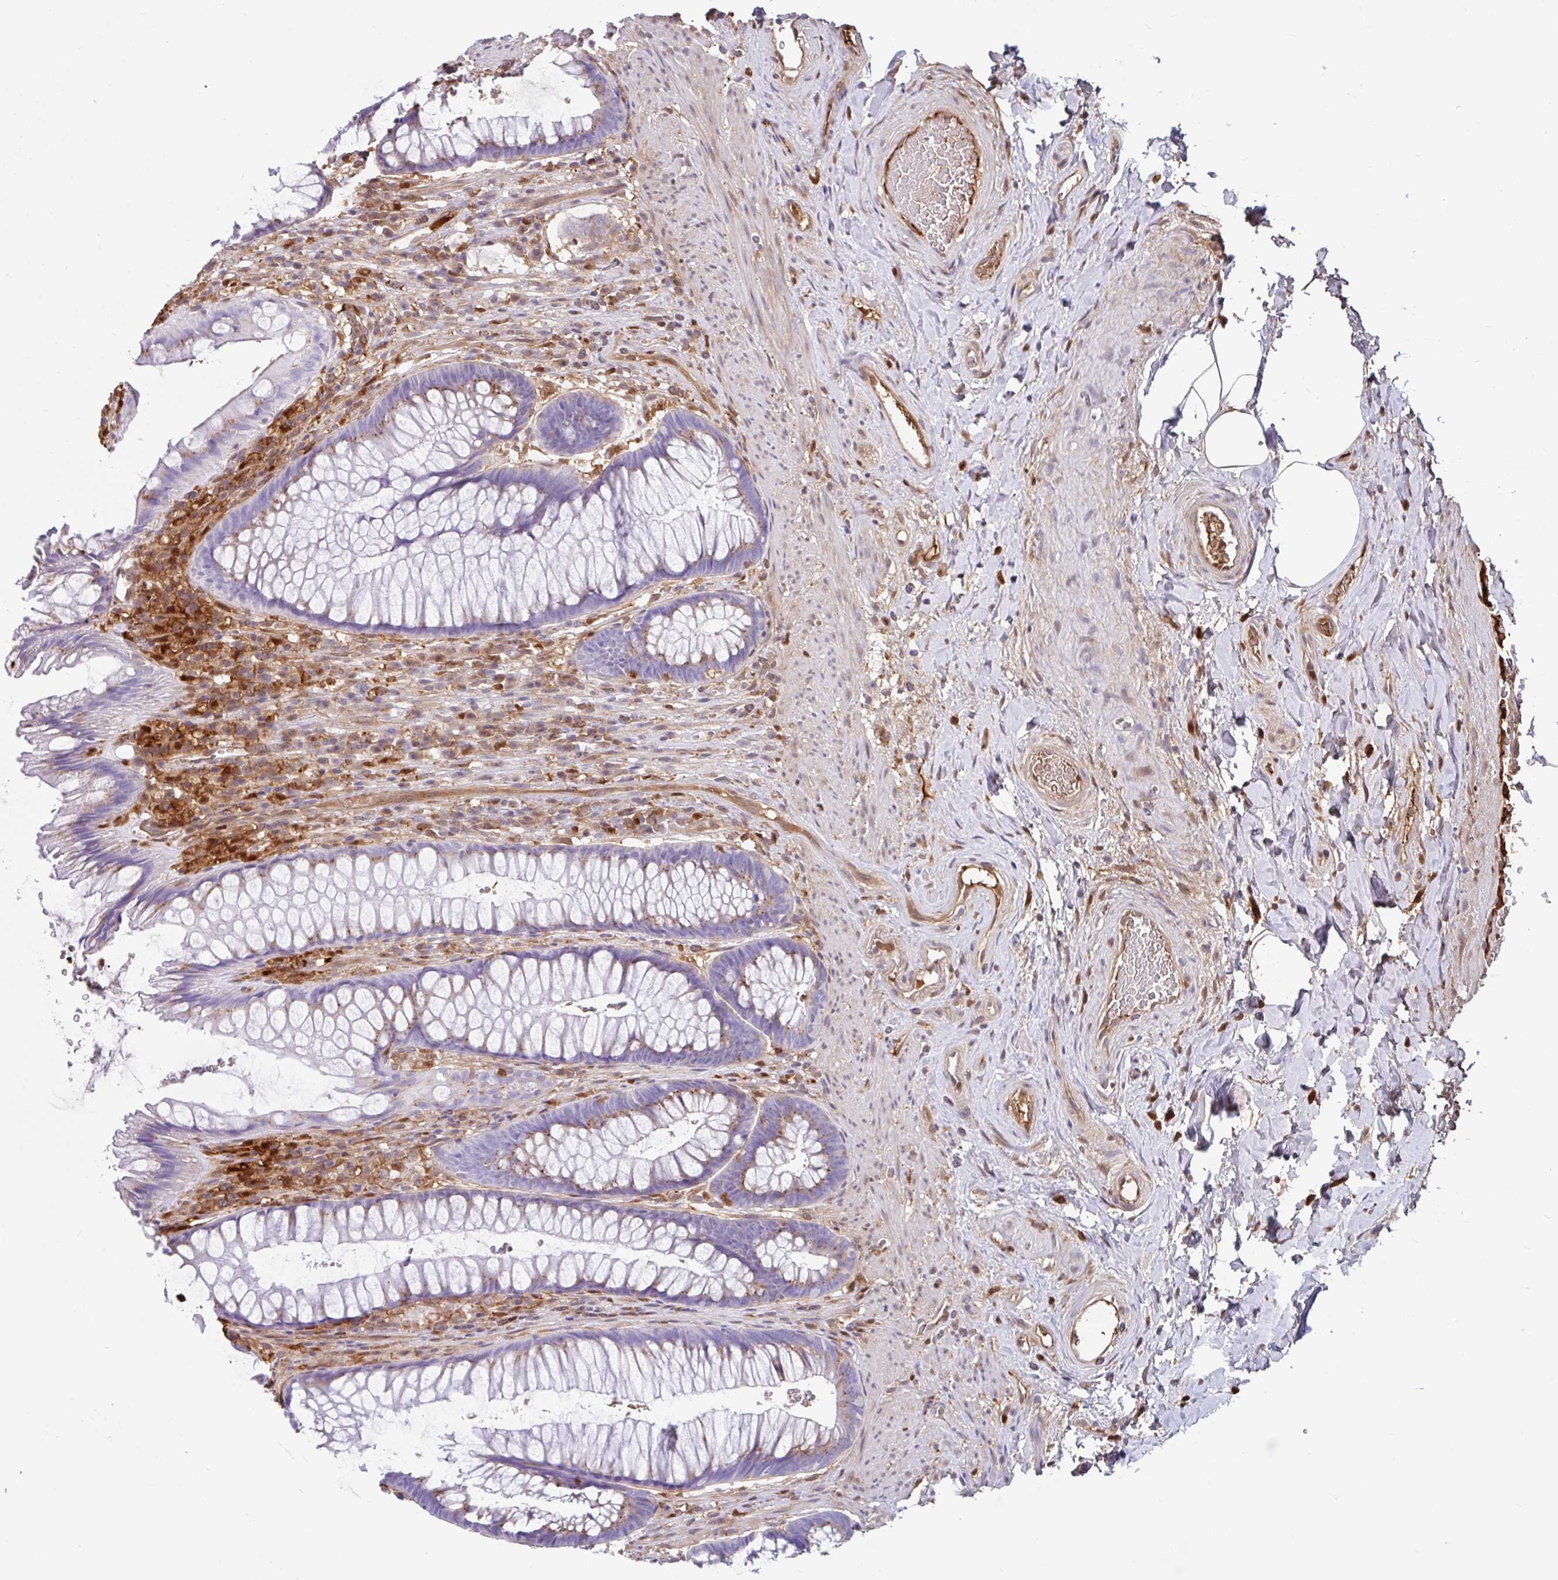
{"staining": {"intensity": "weak", "quantity": "<25%", "location": "cytoplasmic/membranous"}, "tissue": "rectum", "cell_type": "Glandular cells", "image_type": "normal", "snomed": [{"axis": "morphology", "description": "Normal tissue, NOS"}, {"axis": "topography", "description": "Rectum"}], "caption": "DAB (3,3'-diaminobenzidine) immunohistochemical staining of unremarkable rectum shows no significant staining in glandular cells.", "gene": "BLVRA", "patient": {"sex": "male", "age": 53}}